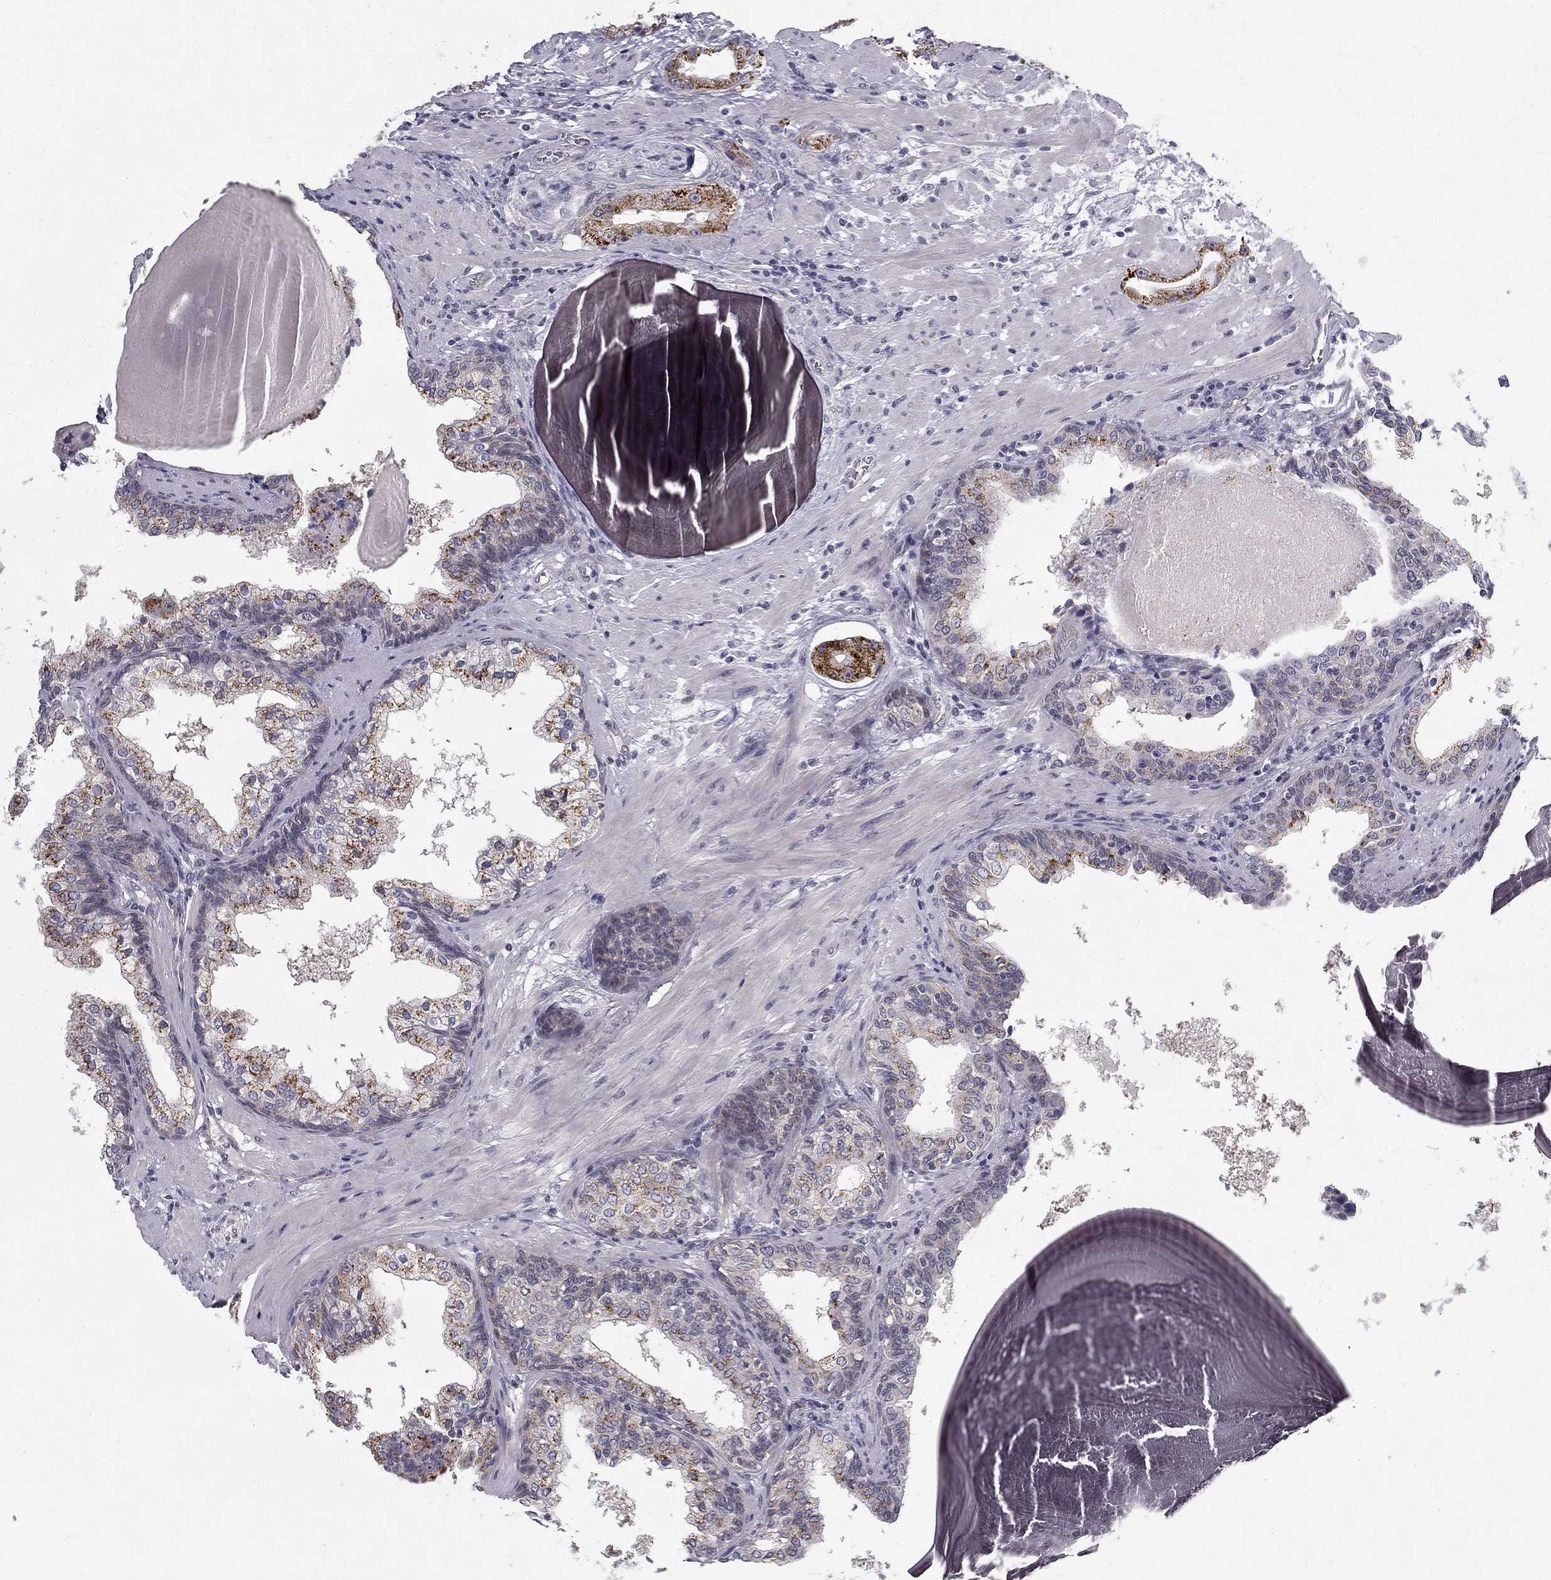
{"staining": {"intensity": "strong", "quantity": "<25%", "location": "cytoplasmic/membranous"}, "tissue": "prostate cancer", "cell_type": "Tumor cells", "image_type": "cancer", "snomed": [{"axis": "morphology", "description": "Adenocarcinoma, Low grade"}, {"axis": "topography", "description": "Prostate"}], "caption": "Human prostate adenocarcinoma (low-grade) stained with a protein marker demonstrates strong staining in tumor cells.", "gene": "CLIC6", "patient": {"sex": "male", "age": 62}}